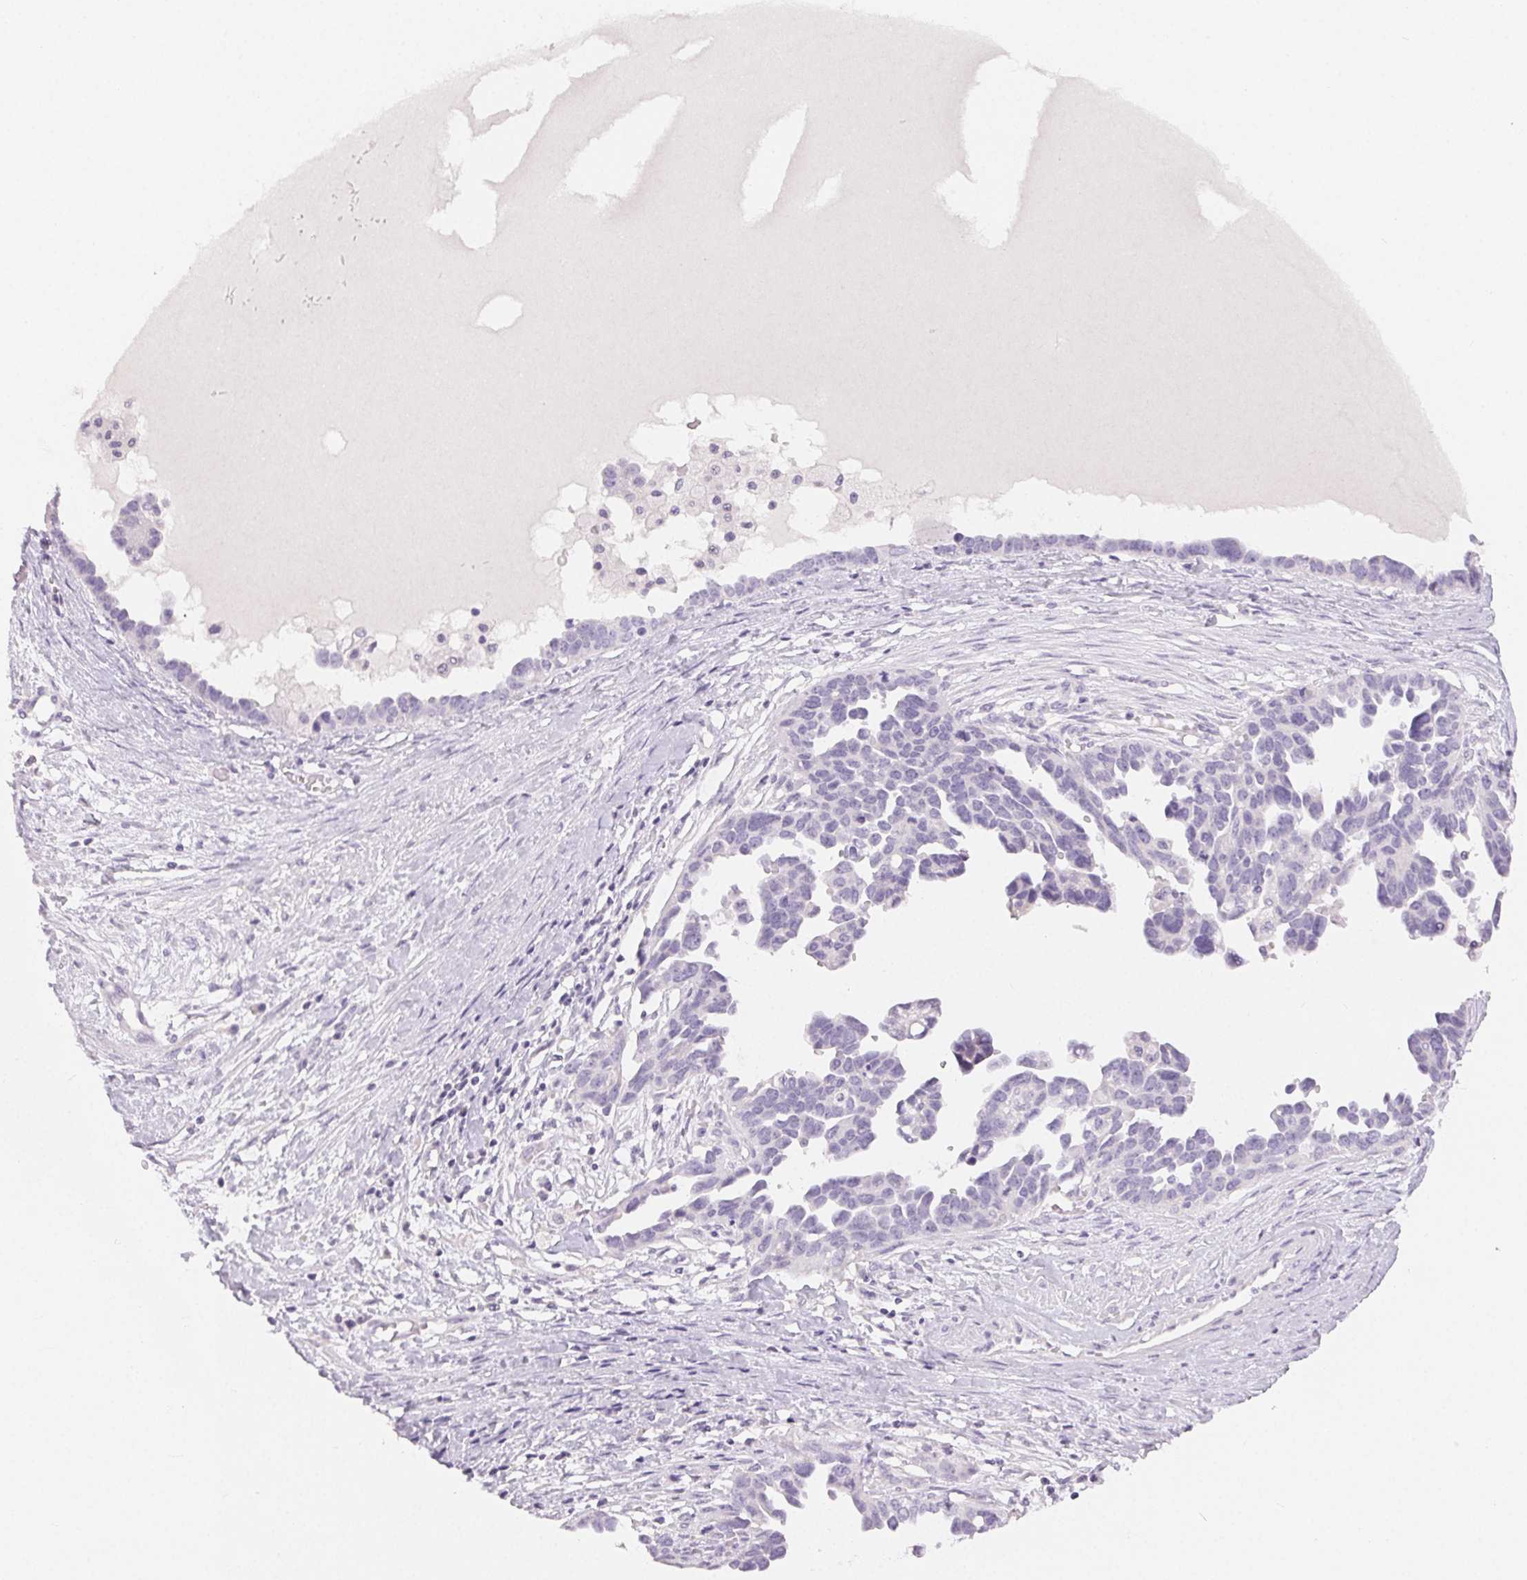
{"staining": {"intensity": "negative", "quantity": "none", "location": "none"}, "tissue": "ovarian cancer", "cell_type": "Tumor cells", "image_type": "cancer", "snomed": [{"axis": "morphology", "description": "Cystadenocarcinoma, serous, NOS"}, {"axis": "topography", "description": "Ovary"}], "caption": "Photomicrograph shows no protein expression in tumor cells of ovarian cancer tissue.", "gene": "MIOX", "patient": {"sex": "female", "age": 54}}